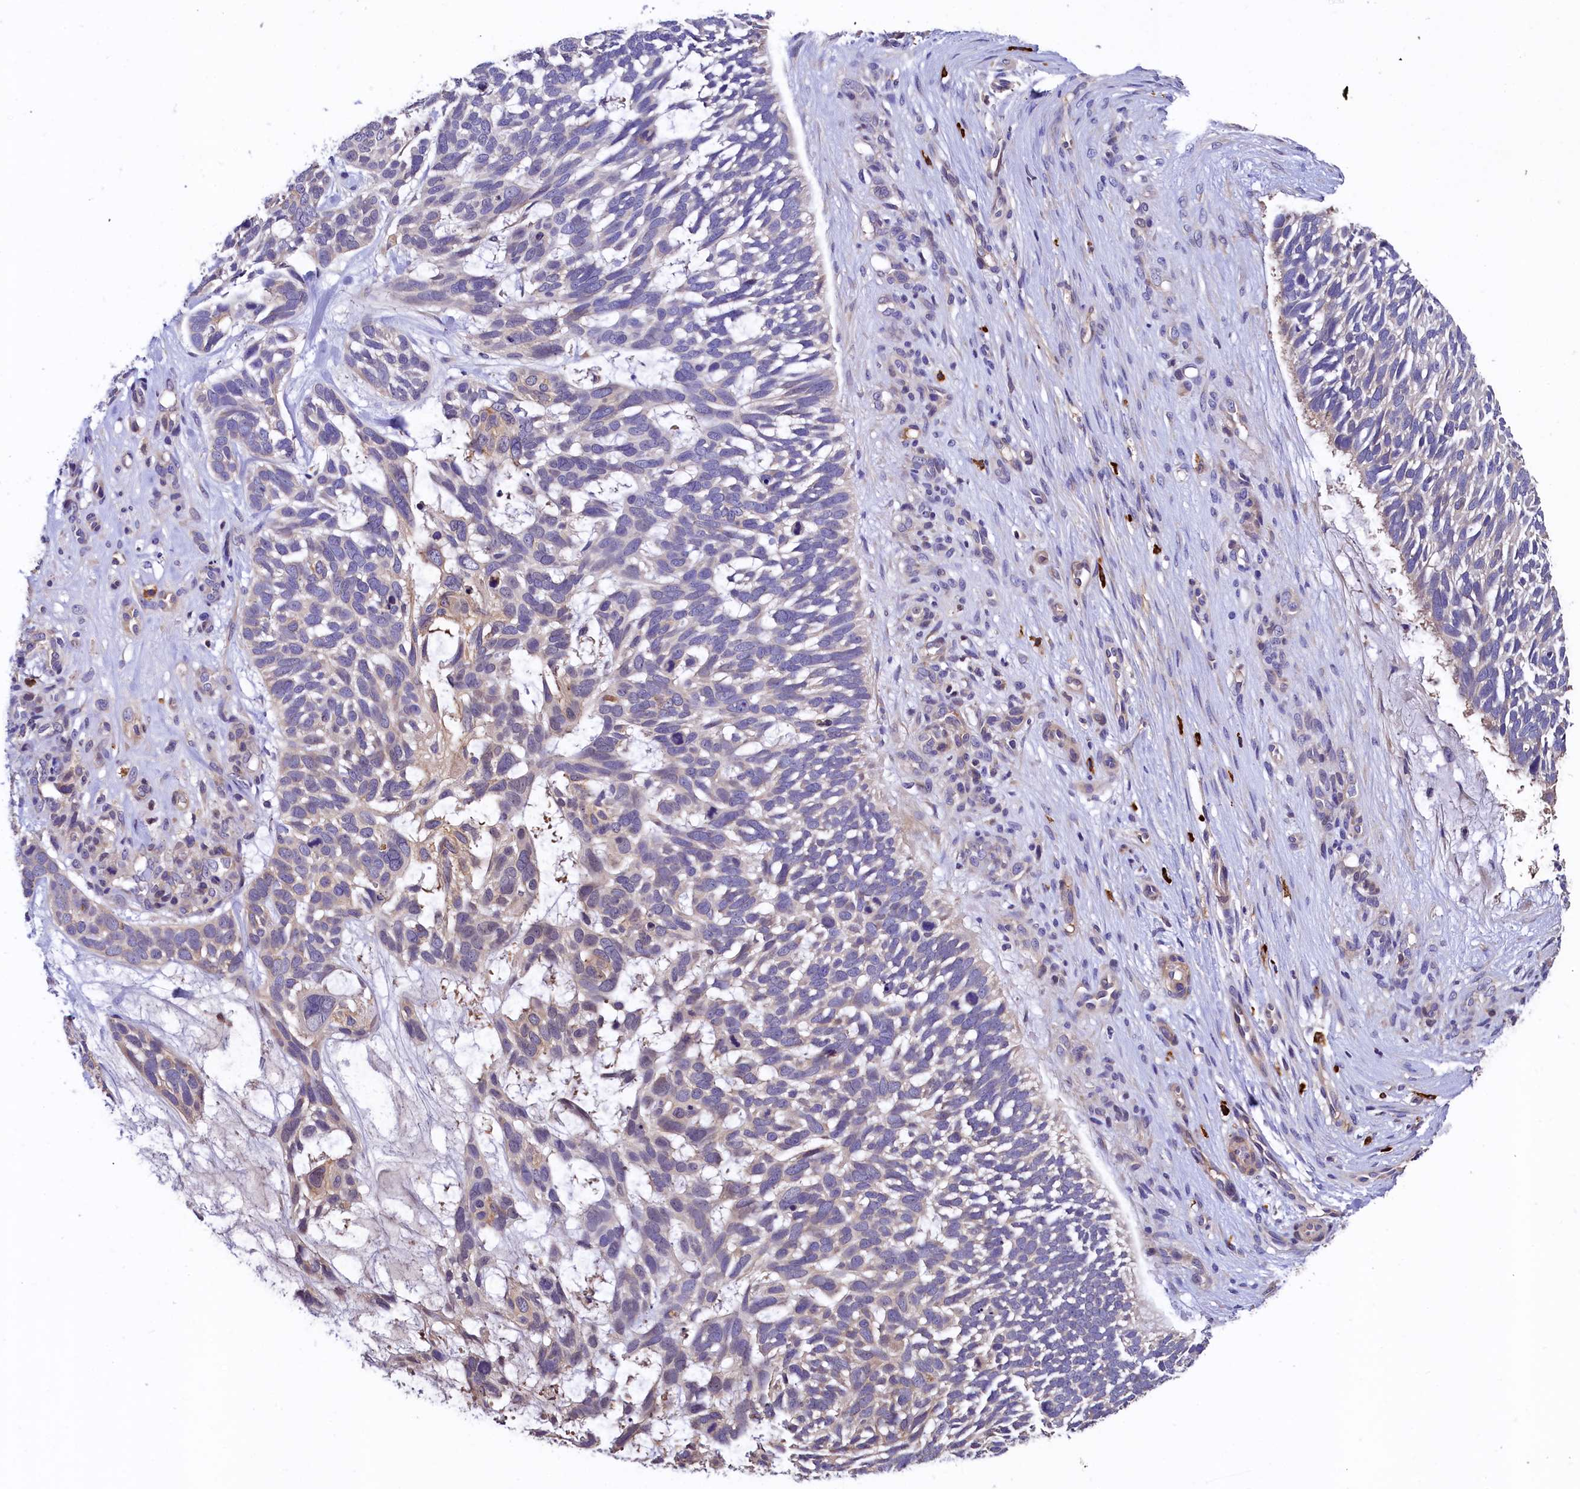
{"staining": {"intensity": "negative", "quantity": "none", "location": "none"}, "tissue": "skin cancer", "cell_type": "Tumor cells", "image_type": "cancer", "snomed": [{"axis": "morphology", "description": "Basal cell carcinoma"}, {"axis": "topography", "description": "Skin"}], "caption": "The photomicrograph exhibits no staining of tumor cells in basal cell carcinoma (skin). The staining was performed using DAB to visualize the protein expression in brown, while the nuclei were stained in blue with hematoxylin (Magnification: 20x).", "gene": "EPS8L2", "patient": {"sex": "male", "age": 88}}